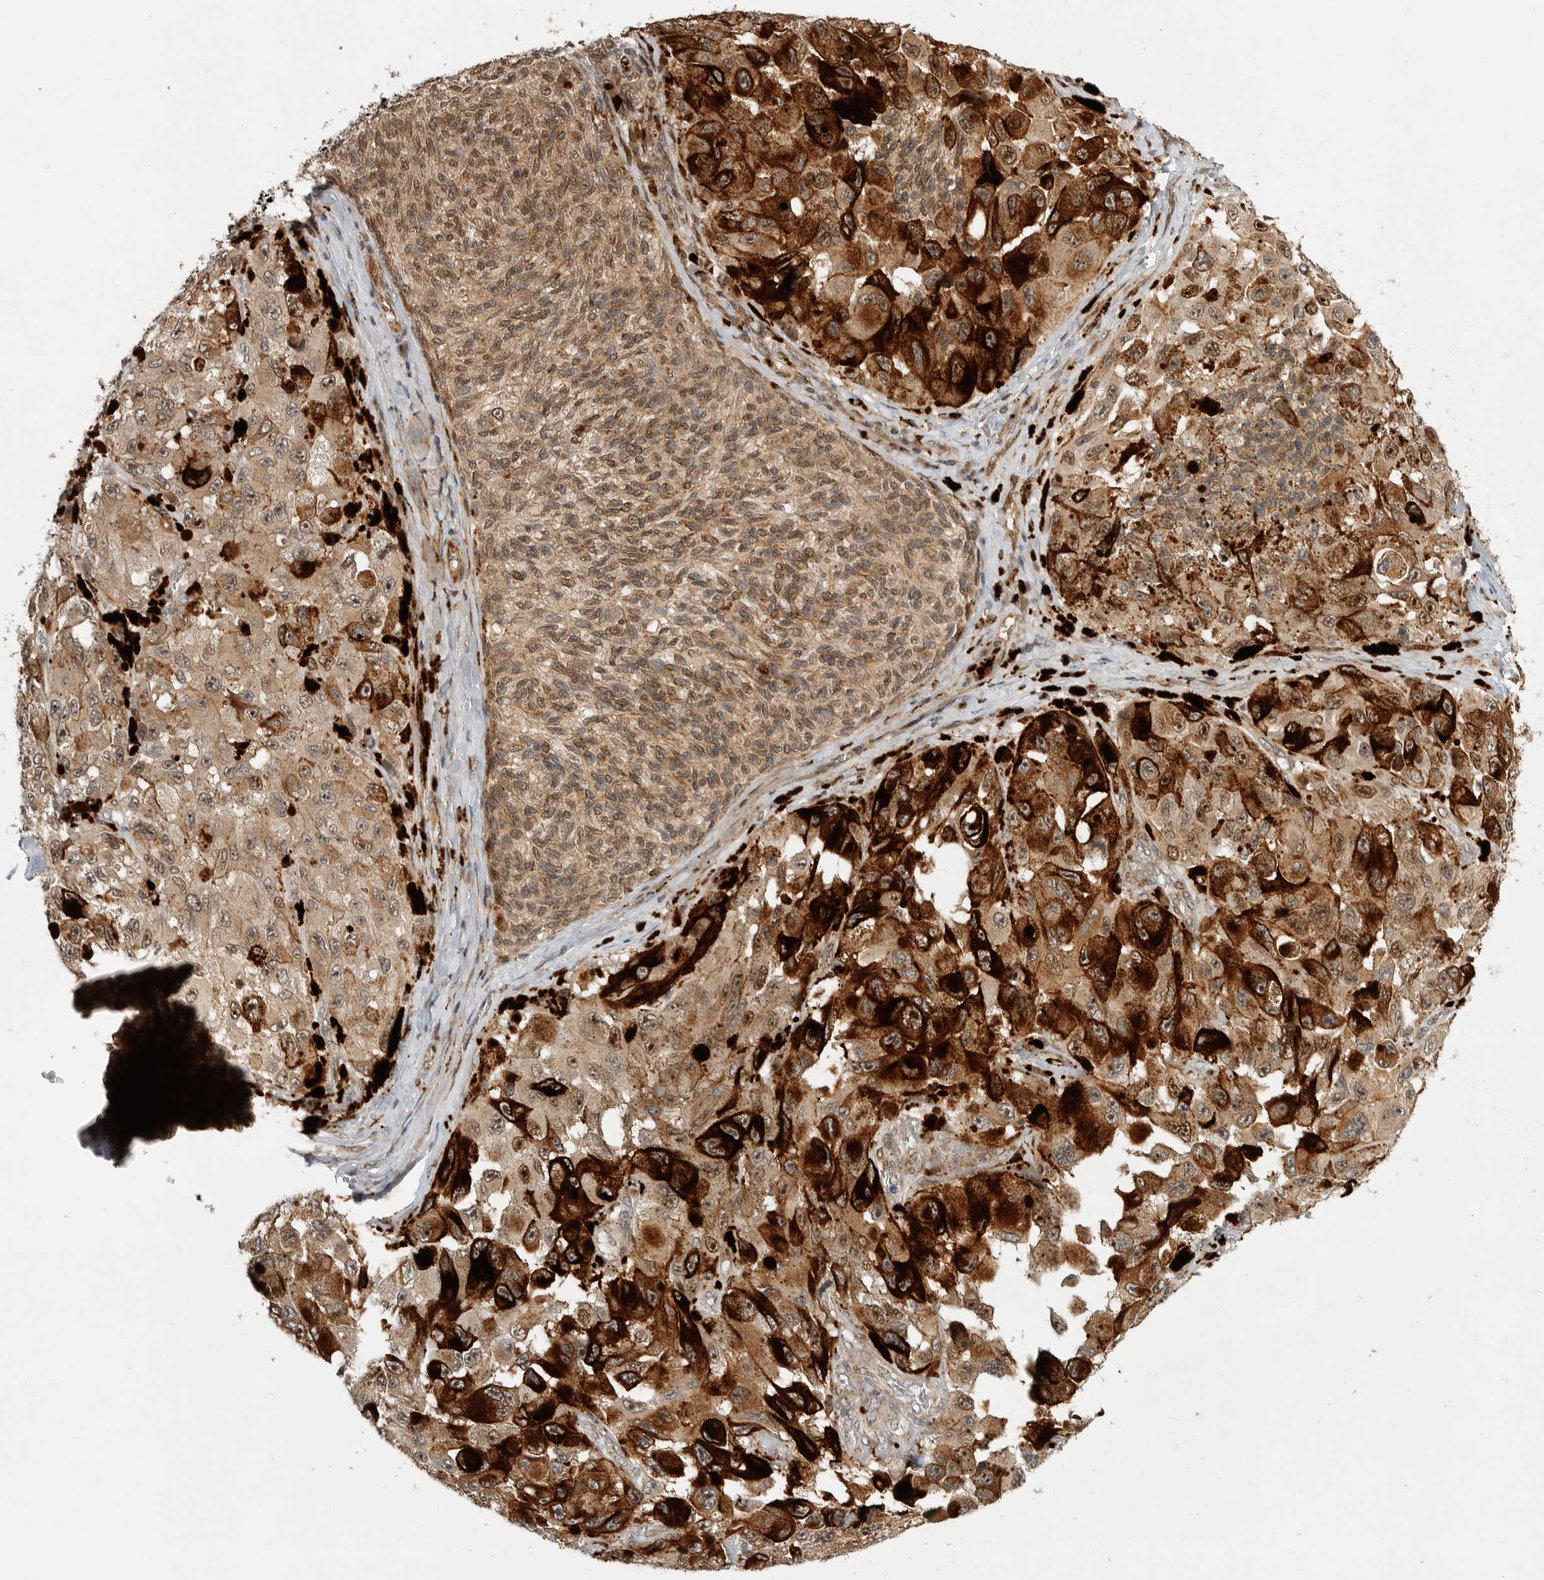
{"staining": {"intensity": "moderate", "quantity": ">75%", "location": "cytoplasmic/membranous,nuclear"}, "tissue": "melanoma", "cell_type": "Tumor cells", "image_type": "cancer", "snomed": [{"axis": "morphology", "description": "Malignant melanoma, NOS"}, {"axis": "topography", "description": "Skin"}], "caption": "Human malignant melanoma stained for a protein (brown) displays moderate cytoplasmic/membranous and nuclear positive expression in about >75% of tumor cells.", "gene": "CSNK1G3", "patient": {"sex": "female", "age": 73}}